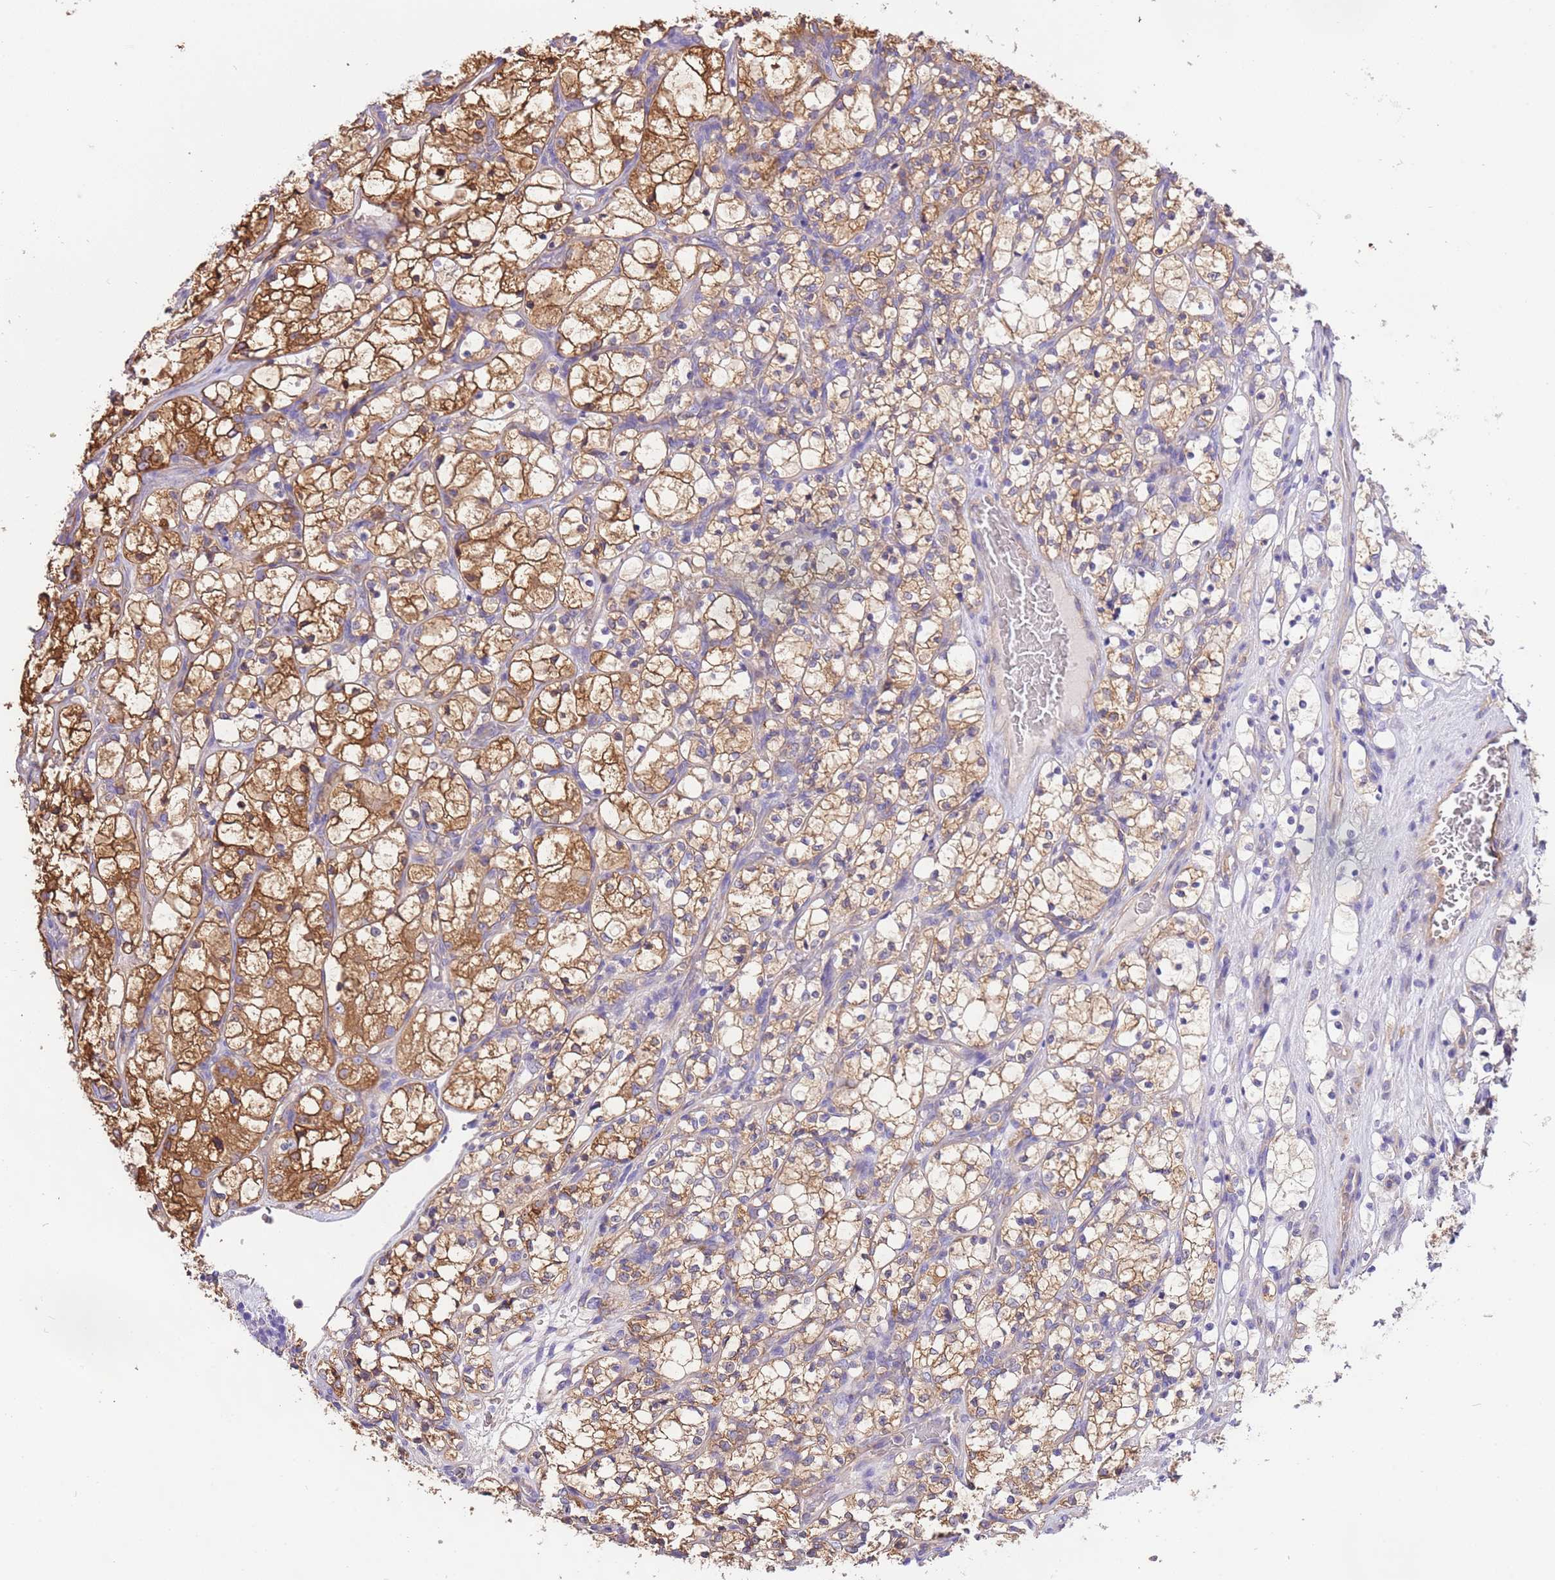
{"staining": {"intensity": "strong", "quantity": "25%-75%", "location": "cytoplasmic/membranous"}, "tissue": "renal cancer", "cell_type": "Tumor cells", "image_type": "cancer", "snomed": [{"axis": "morphology", "description": "Adenocarcinoma, NOS"}, {"axis": "topography", "description": "Kidney"}], "caption": "Immunohistochemistry (IHC) of human renal adenocarcinoma reveals high levels of strong cytoplasmic/membranous positivity in approximately 25%-75% of tumor cells.", "gene": "NAALADL1", "patient": {"sex": "female", "age": 69}}